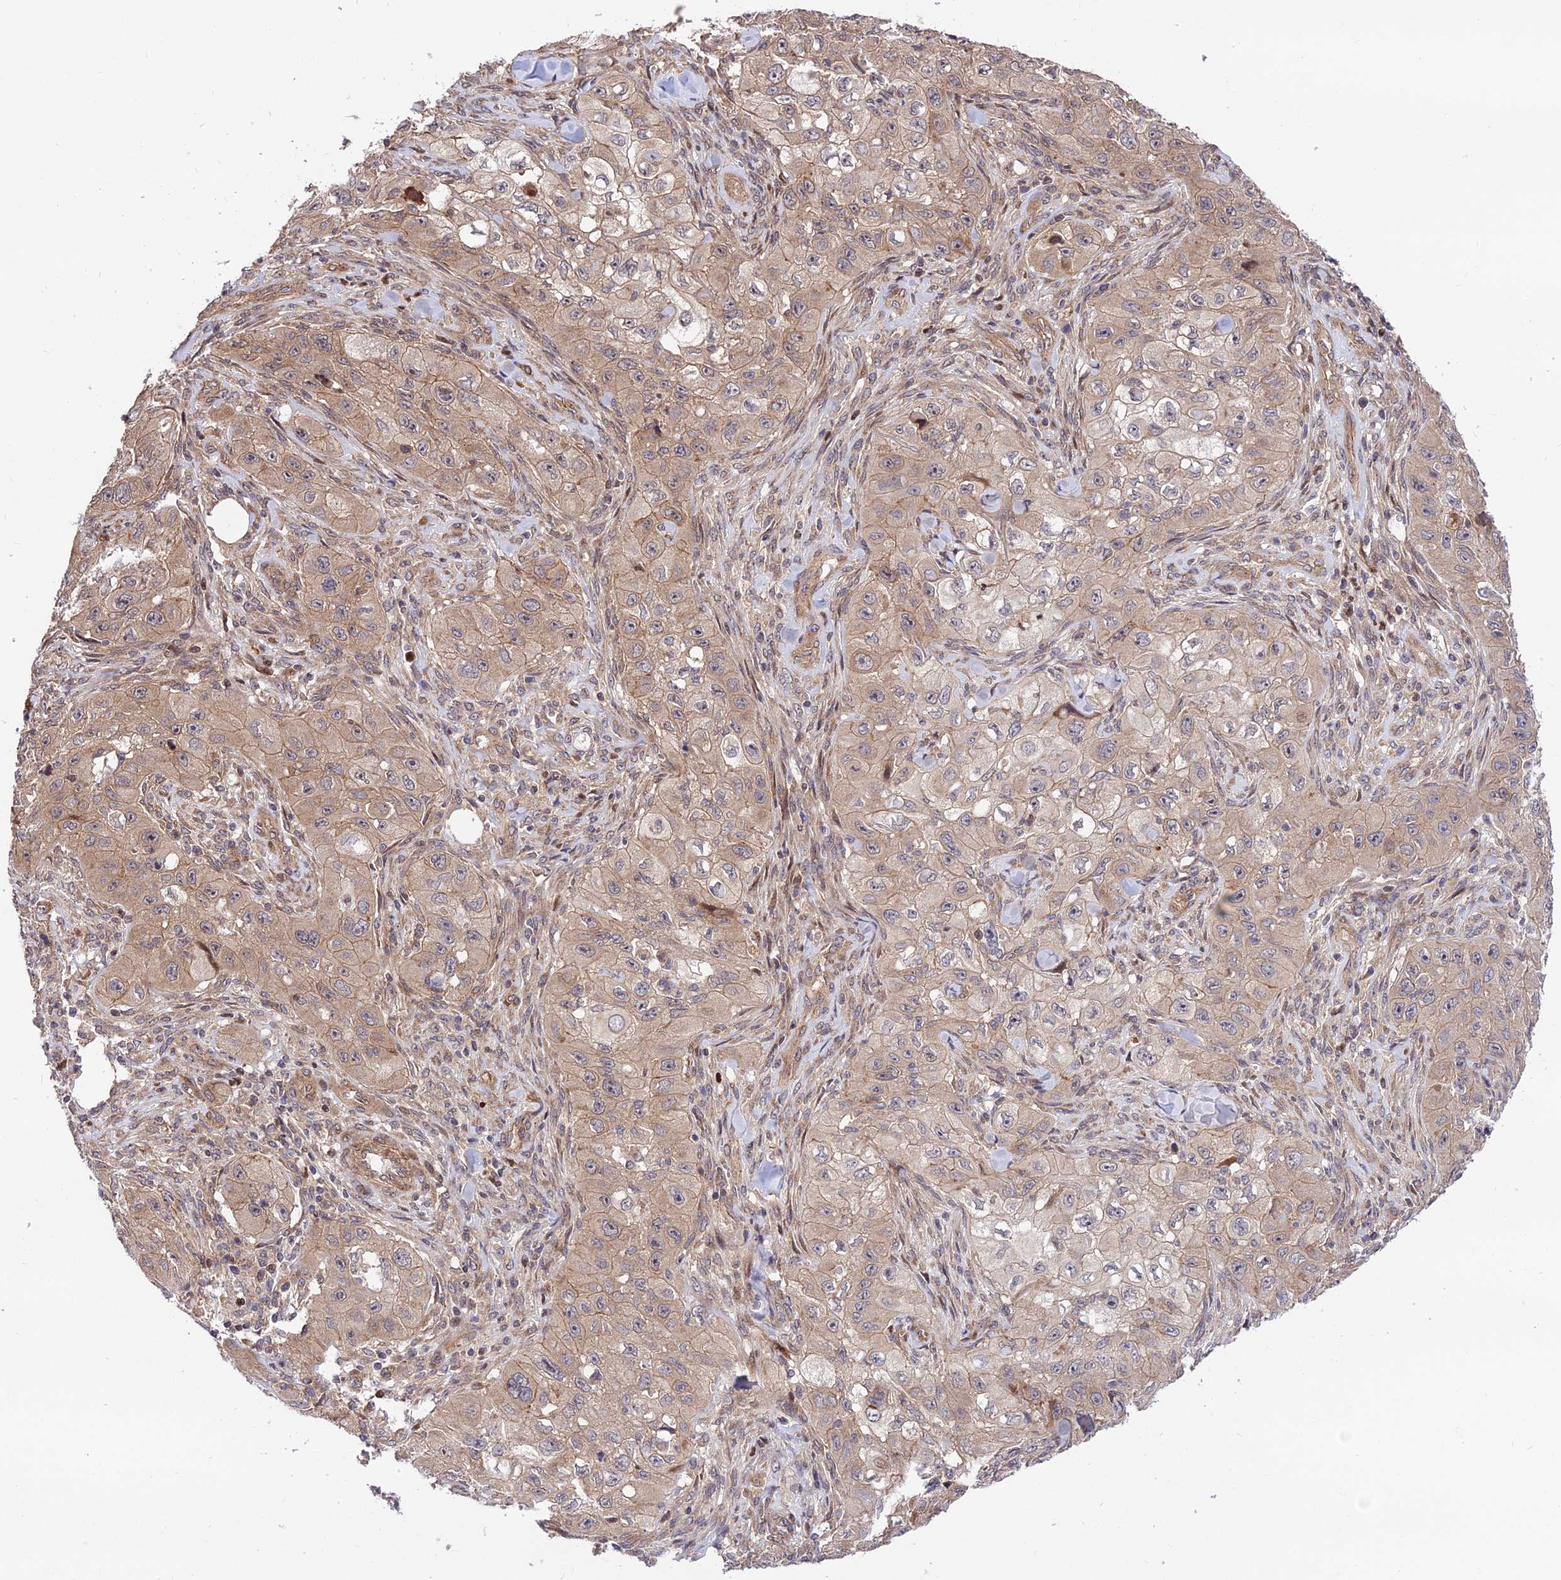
{"staining": {"intensity": "weak", "quantity": ">75%", "location": "cytoplasmic/membranous"}, "tissue": "skin cancer", "cell_type": "Tumor cells", "image_type": "cancer", "snomed": [{"axis": "morphology", "description": "Squamous cell carcinoma, NOS"}, {"axis": "topography", "description": "Skin"}, {"axis": "topography", "description": "Subcutis"}], "caption": "Immunohistochemical staining of skin cancer (squamous cell carcinoma) displays low levels of weak cytoplasmic/membranous protein expression in about >75% of tumor cells.", "gene": "SMG6", "patient": {"sex": "male", "age": 73}}